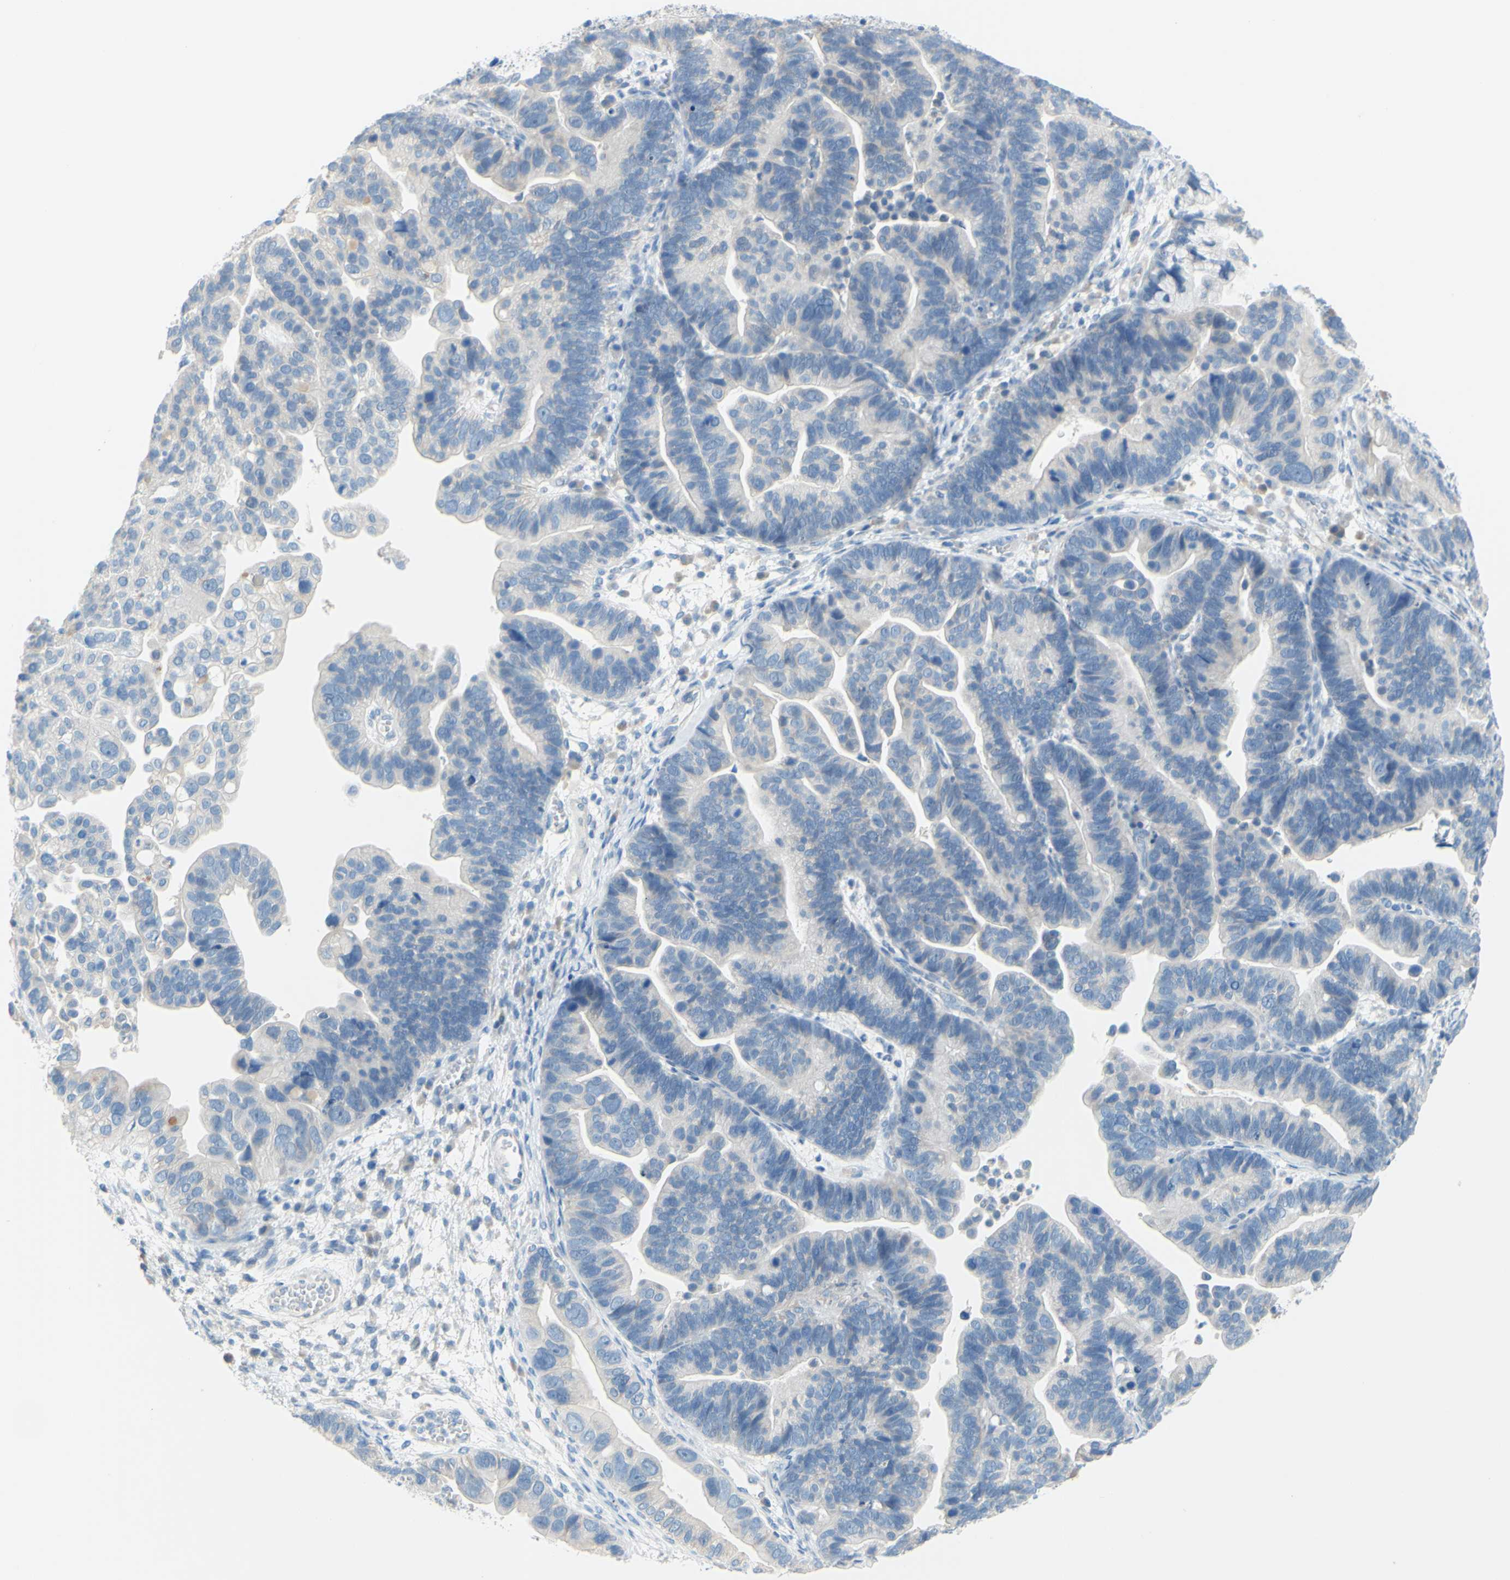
{"staining": {"intensity": "negative", "quantity": "none", "location": "none"}, "tissue": "ovarian cancer", "cell_type": "Tumor cells", "image_type": "cancer", "snomed": [{"axis": "morphology", "description": "Cystadenocarcinoma, serous, NOS"}, {"axis": "topography", "description": "Ovary"}], "caption": "Protein analysis of ovarian cancer (serous cystadenocarcinoma) demonstrates no significant expression in tumor cells.", "gene": "SLC1A2", "patient": {"sex": "female", "age": 56}}